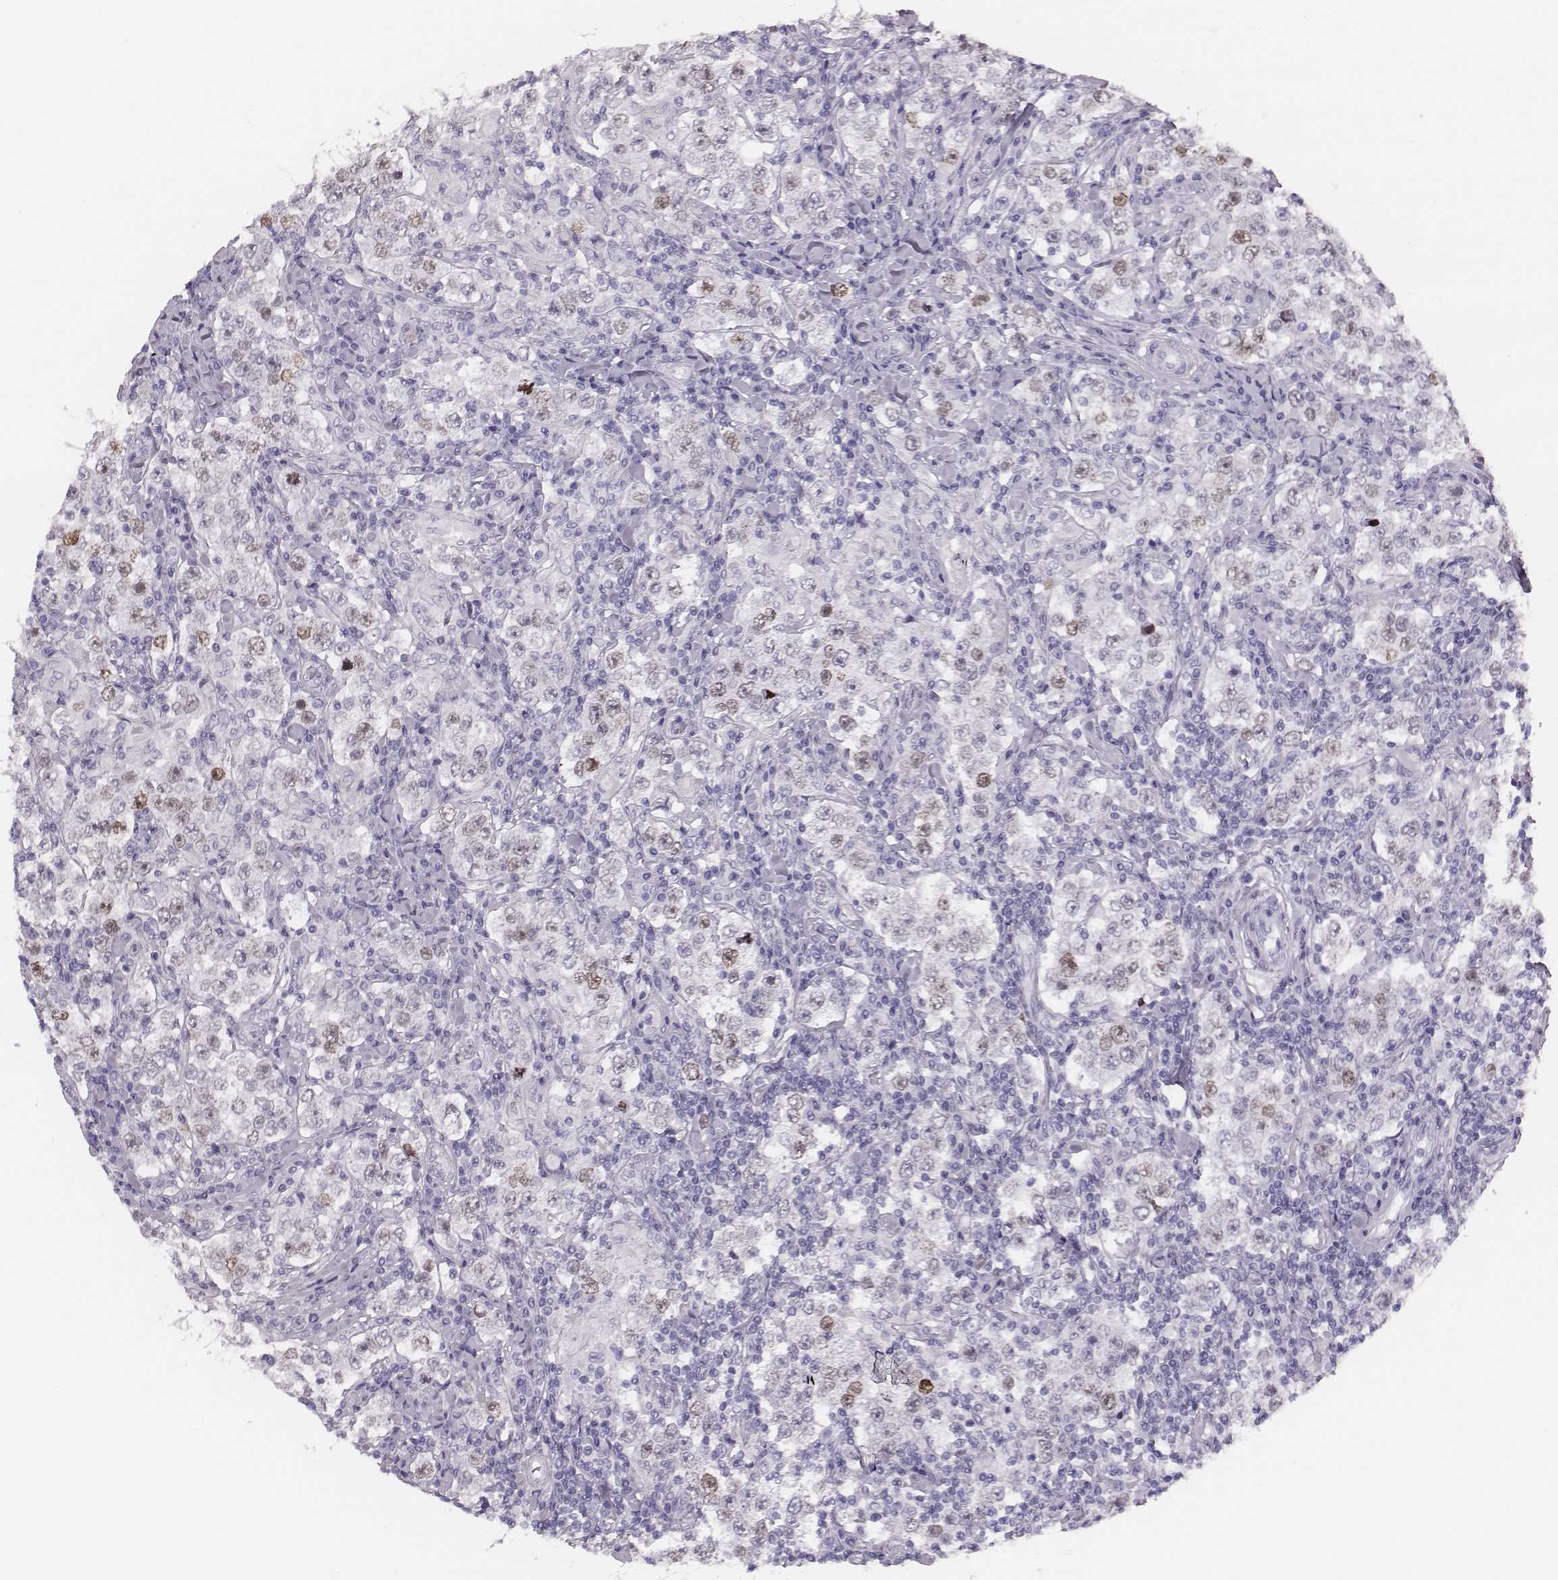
{"staining": {"intensity": "negative", "quantity": "none", "location": "none"}, "tissue": "testis cancer", "cell_type": "Tumor cells", "image_type": "cancer", "snomed": [{"axis": "morphology", "description": "Seminoma, NOS"}, {"axis": "morphology", "description": "Carcinoma, Embryonal, NOS"}, {"axis": "topography", "description": "Testis"}], "caption": "A high-resolution micrograph shows IHC staining of testis embryonal carcinoma, which shows no significant staining in tumor cells.", "gene": "H1-6", "patient": {"sex": "male", "age": 41}}